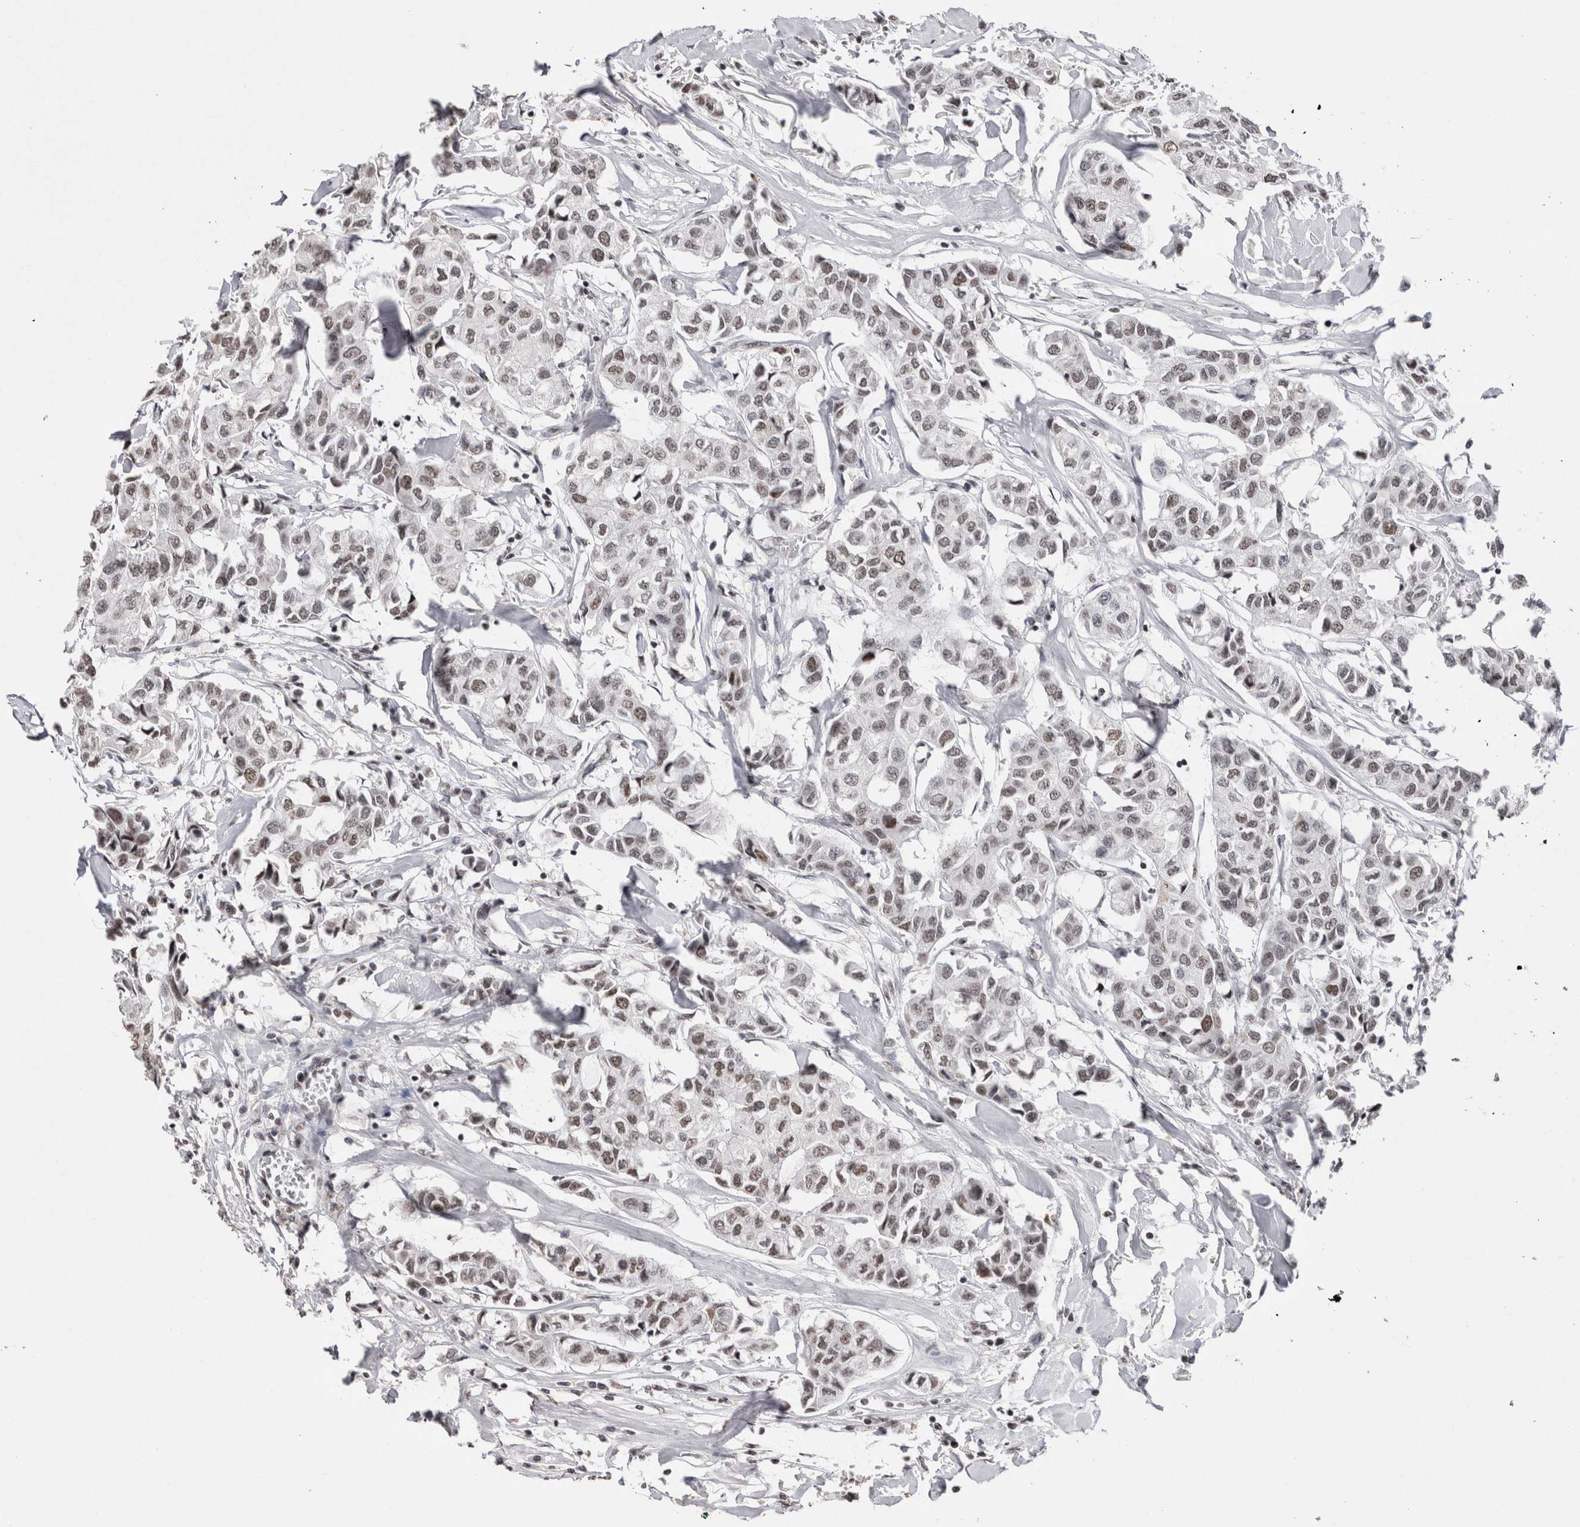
{"staining": {"intensity": "moderate", "quantity": ">75%", "location": "nuclear"}, "tissue": "breast cancer", "cell_type": "Tumor cells", "image_type": "cancer", "snomed": [{"axis": "morphology", "description": "Duct carcinoma"}, {"axis": "topography", "description": "Breast"}], "caption": "Immunohistochemical staining of breast cancer reveals moderate nuclear protein staining in approximately >75% of tumor cells.", "gene": "SMC1A", "patient": {"sex": "female", "age": 80}}